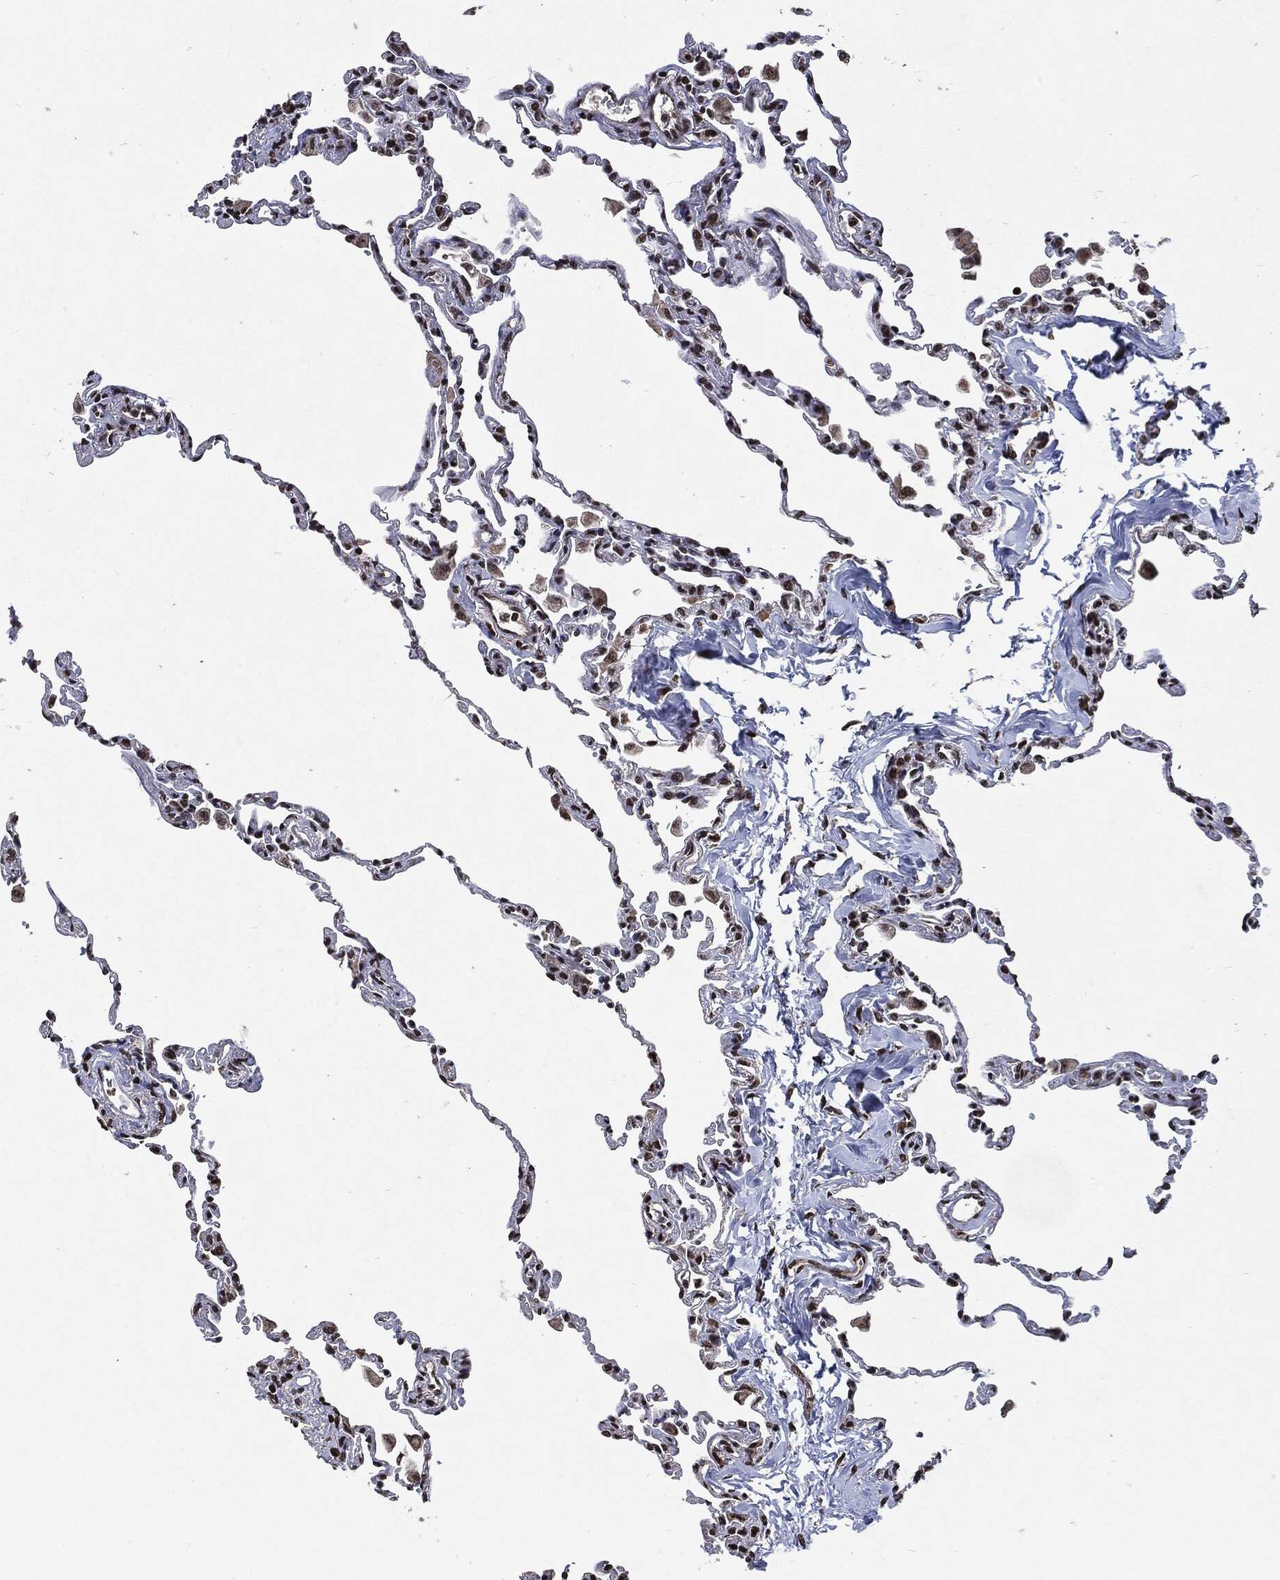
{"staining": {"intensity": "strong", "quantity": "25%-75%", "location": "nuclear"}, "tissue": "lung", "cell_type": "Alveolar cells", "image_type": "normal", "snomed": [{"axis": "morphology", "description": "Normal tissue, NOS"}, {"axis": "topography", "description": "Lung"}], "caption": "This micrograph reveals immunohistochemistry staining of benign human lung, with high strong nuclear expression in about 25%-75% of alveolar cells.", "gene": "JUN", "patient": {"sex": "female", "age": 57}}